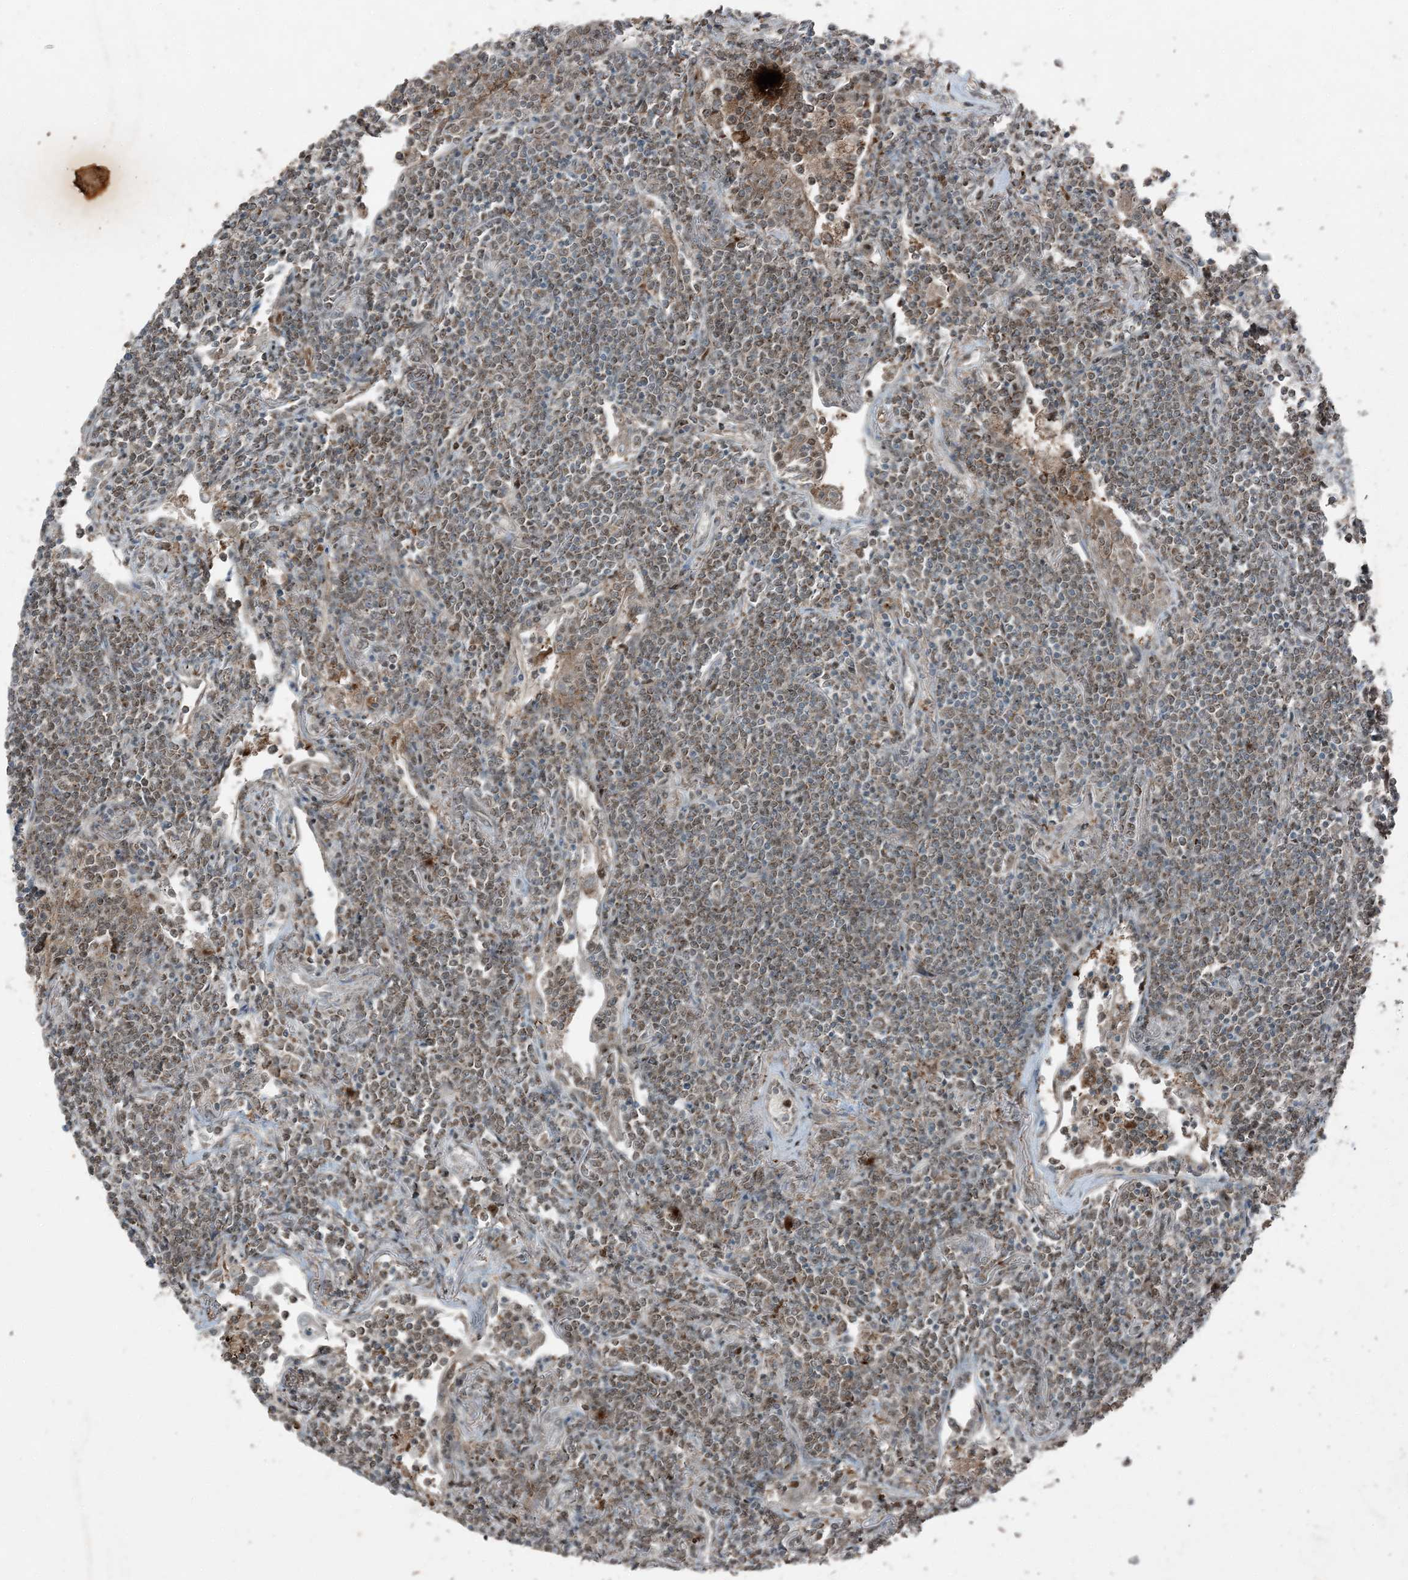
{"staining": {"intensity": "weak", "quantity": "25%-75%", "location": "cytoplasmic/membranous"}, "tissue": "lymphoma", "cell_type": "Tumor cells", "image_type": "cancer", "snomed": [{"axis": "morphology", "description": "Malignant lymphoma, non-Hodgkin's type, Low grade"}, {"axis": "topography", "description": "Lung"}], "caption": "Human lymphoma stained for a protein (brown) demonstrates weak cytoplasmic/membranous positive positivity in about 25%-75% of tumor cells.", "gene": "TADA2B", "patient": {"sex": "female", "age": 71}}